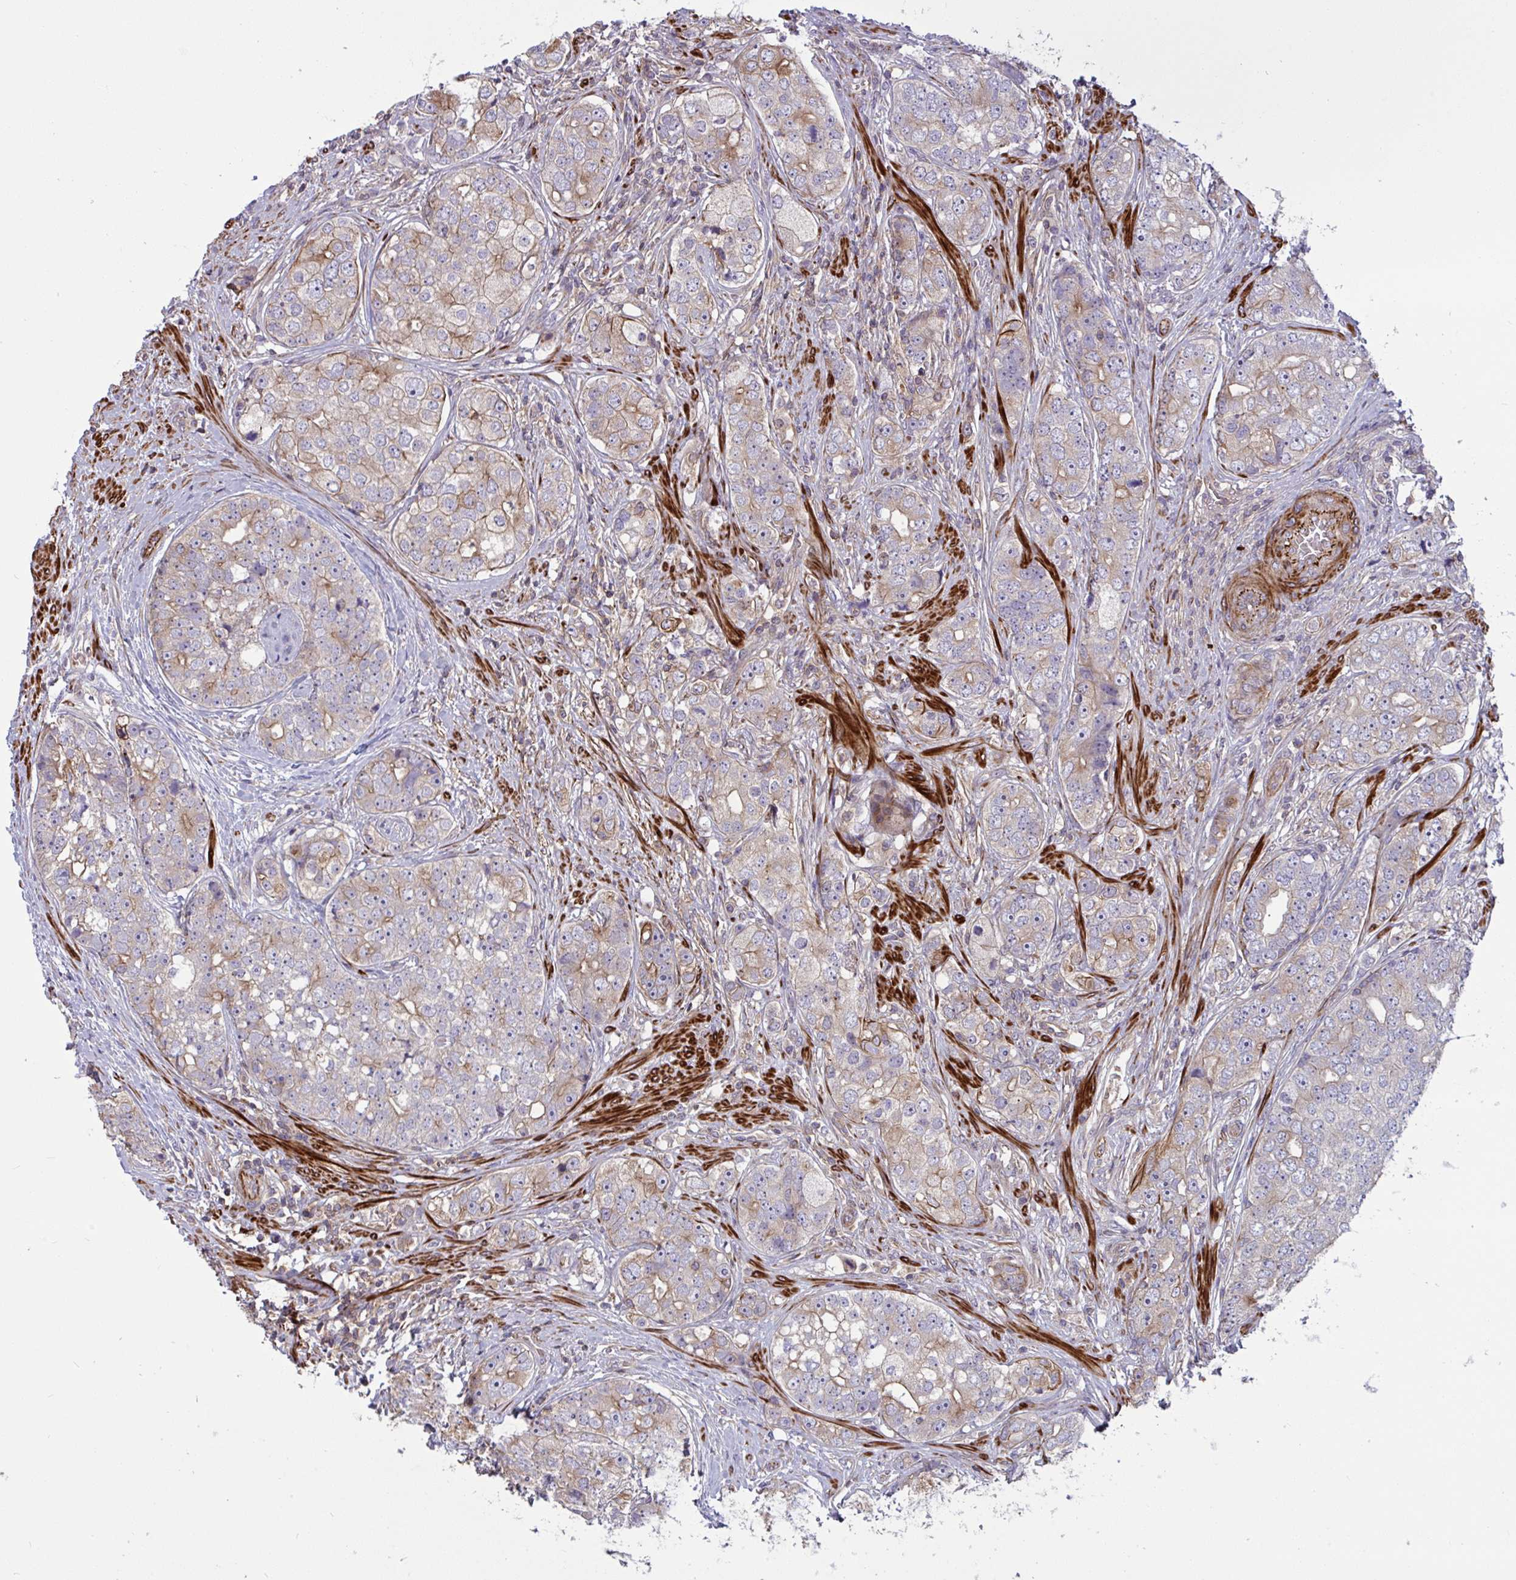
{"staining": {"intensity": "weak", "quantity": "25%-75%", "location": "cytoplasmic/membranous"}, "tissue": "prostate cancer", "cell_type": "Tumor cells", "image_type": "cancer", "snomed": [{"axis": "morphology", "description": "Adenocarcinoma, High grade"}, {"axis": "topography", "description": "Prostate"}], "caption": "An image of high-grade adenocarcinoma (prostate) stained for a protein shows weak cytoplasmic/membranous brown staining in tumor cells. The staining is performed using DAB brown chromogen to label protein expression. The nuclei are counter-stained blue using hematoxylin.", "gene": "TANK", "patient": {"sex": "male", "age": 60}}